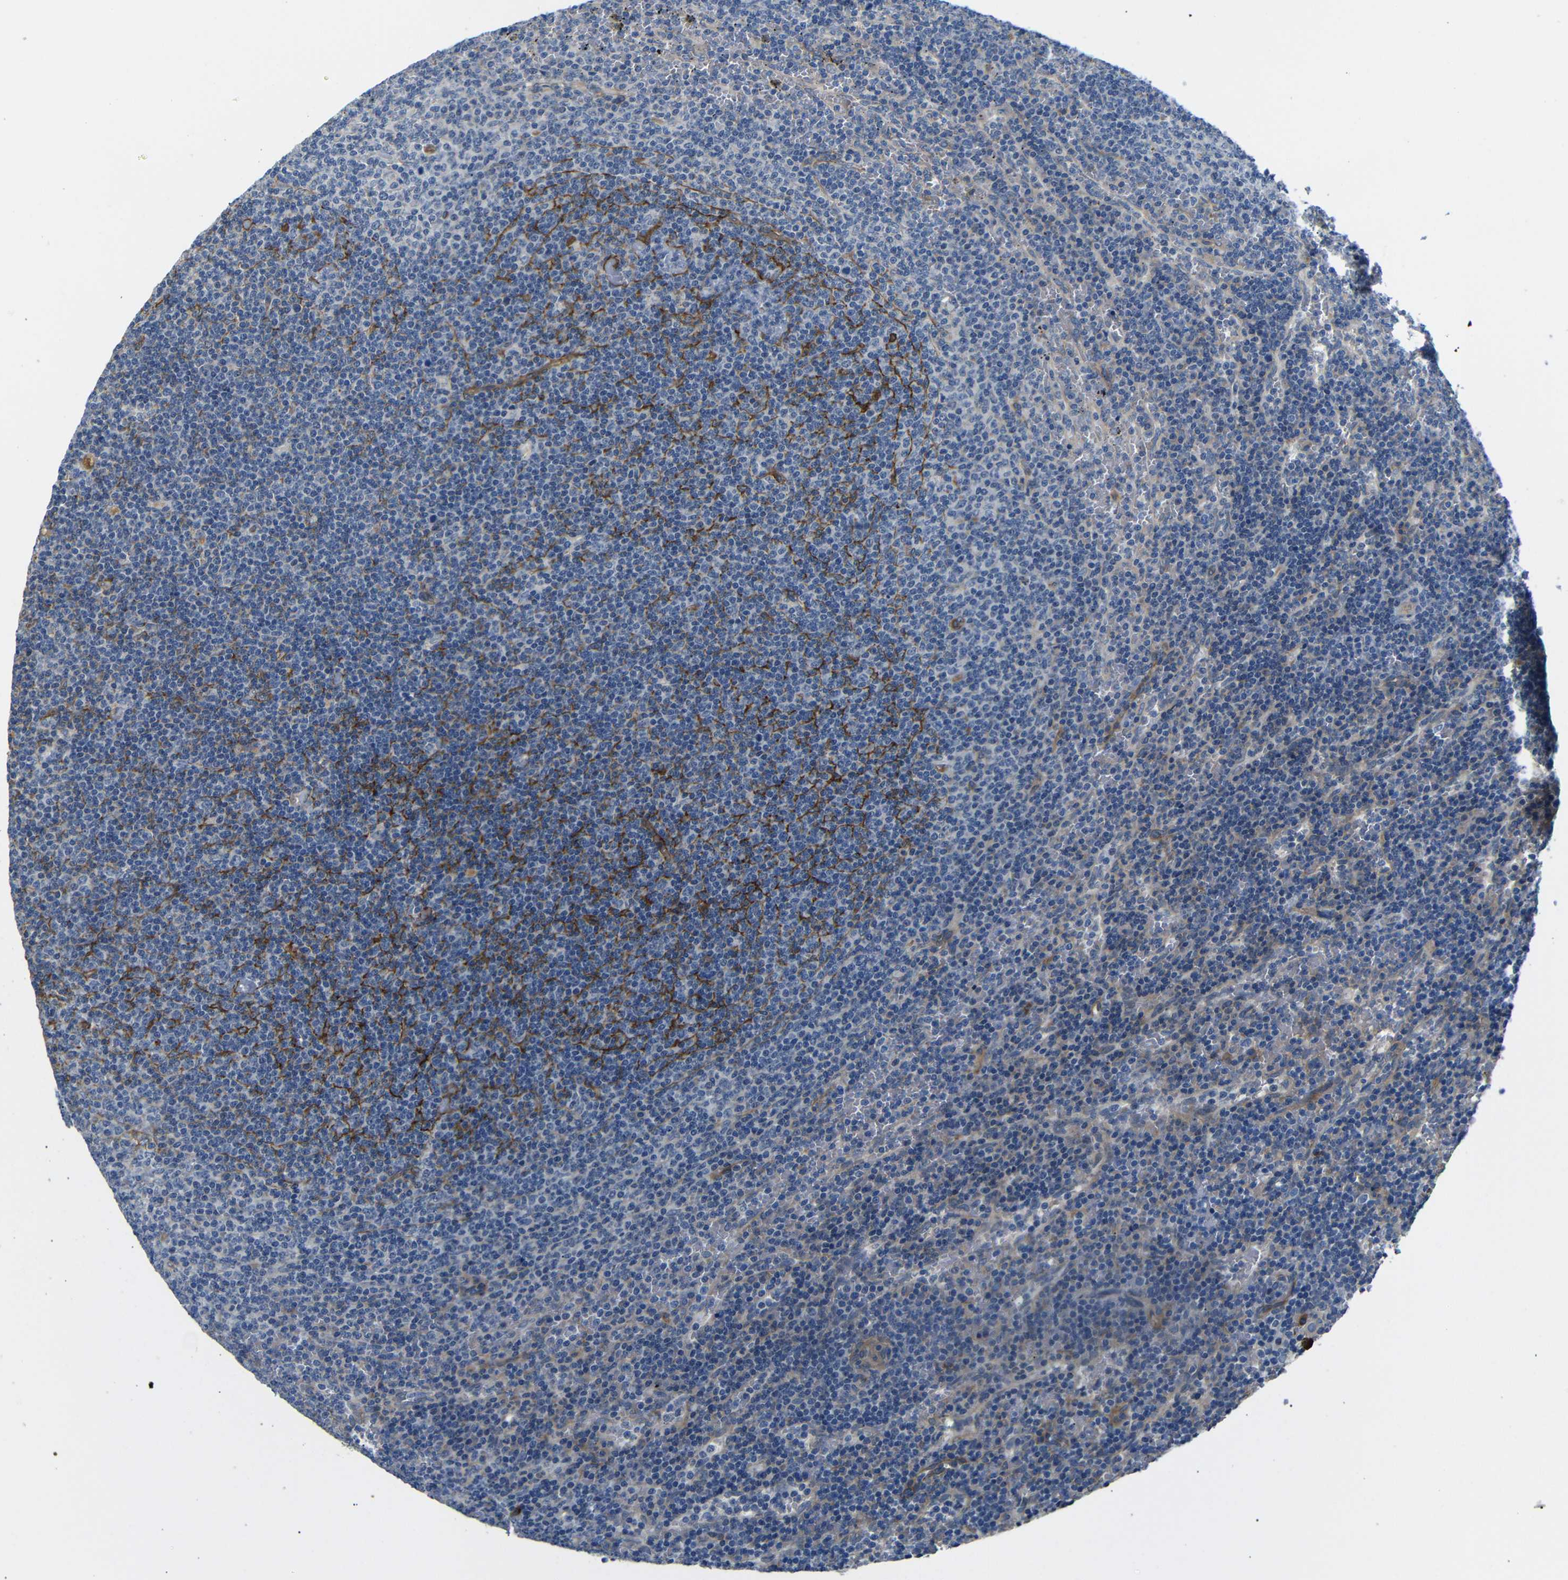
{"staining": {"intensity": "negative", "quantity": "none", "location": "none"}, "tissue": "lymphoma", "cell_type": "Tumor cells", "image_type": "cancer", "snomed": [{"axis": "morphology", "description": "Malignant lymphoma, non-Hodgkin's type, Low grade"}, {"axis": "topography", "description": "Spleen"}], "caption": "IHC image of neoplastic tissue: lymphoma stained with DAB (3,3'-diaminobenzidine) displays no significant protein staining in tumor cells.", "gene": "MYO1B", "patient": {"sex": "female", "age": 50}}